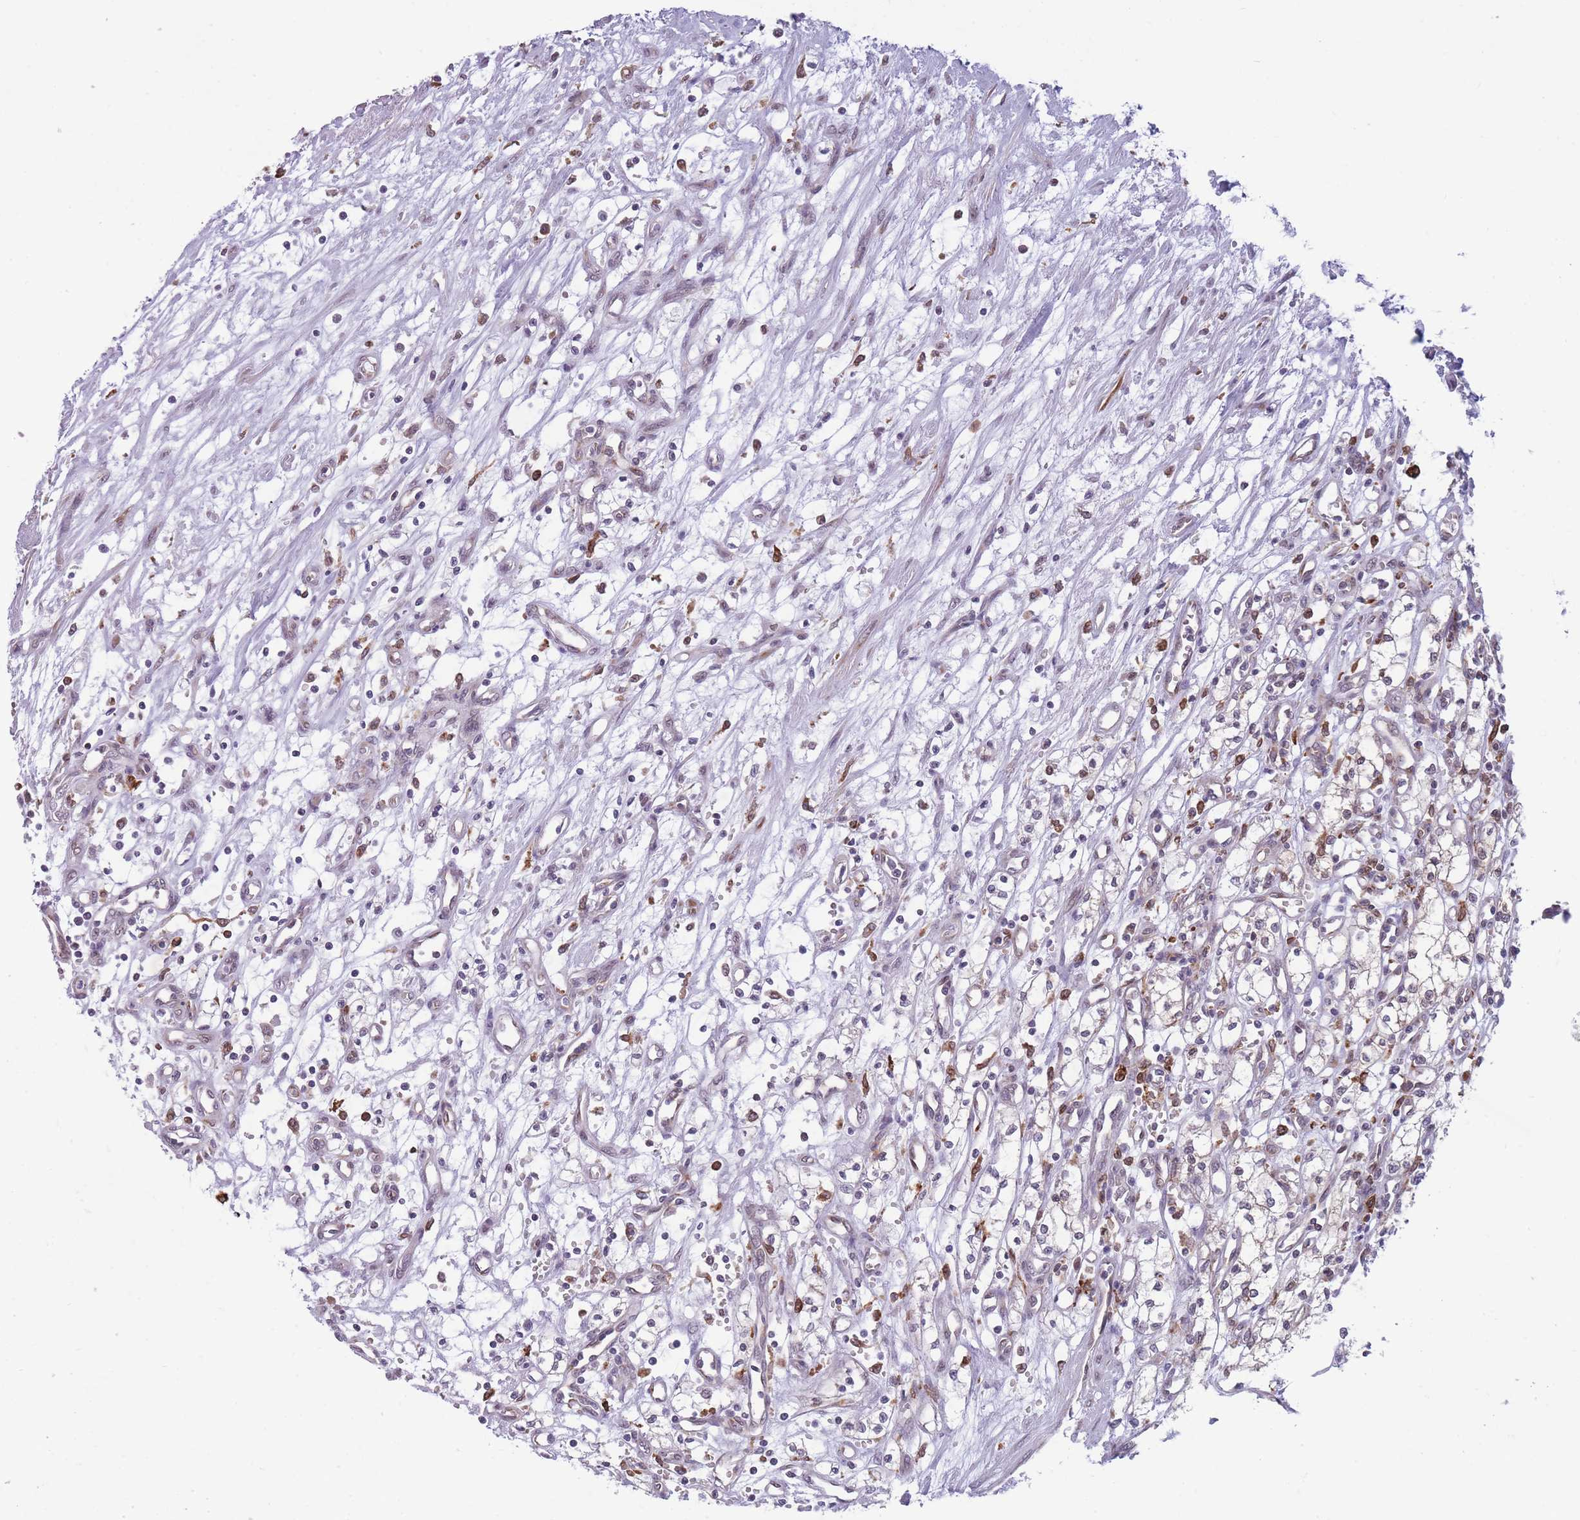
{"staining": {"intensity": "negative", "quantity": "none", "location": "none"}, "tissue": "renal cancer", "cell_type": "Tumor cells", "image_type": "cancer", "snomed": [{"axis": "morphology", "description": "Adenocarcinoma, NOS"}, {"axis": "topography", "description": "Kidney"}], "caption": "An image of adenocarcinoma (renal) stained for a protein demonstrates no brown staining in tumor cells.", "gene": "TMEM121", "patient": {"sex": "male", "age": 59}}